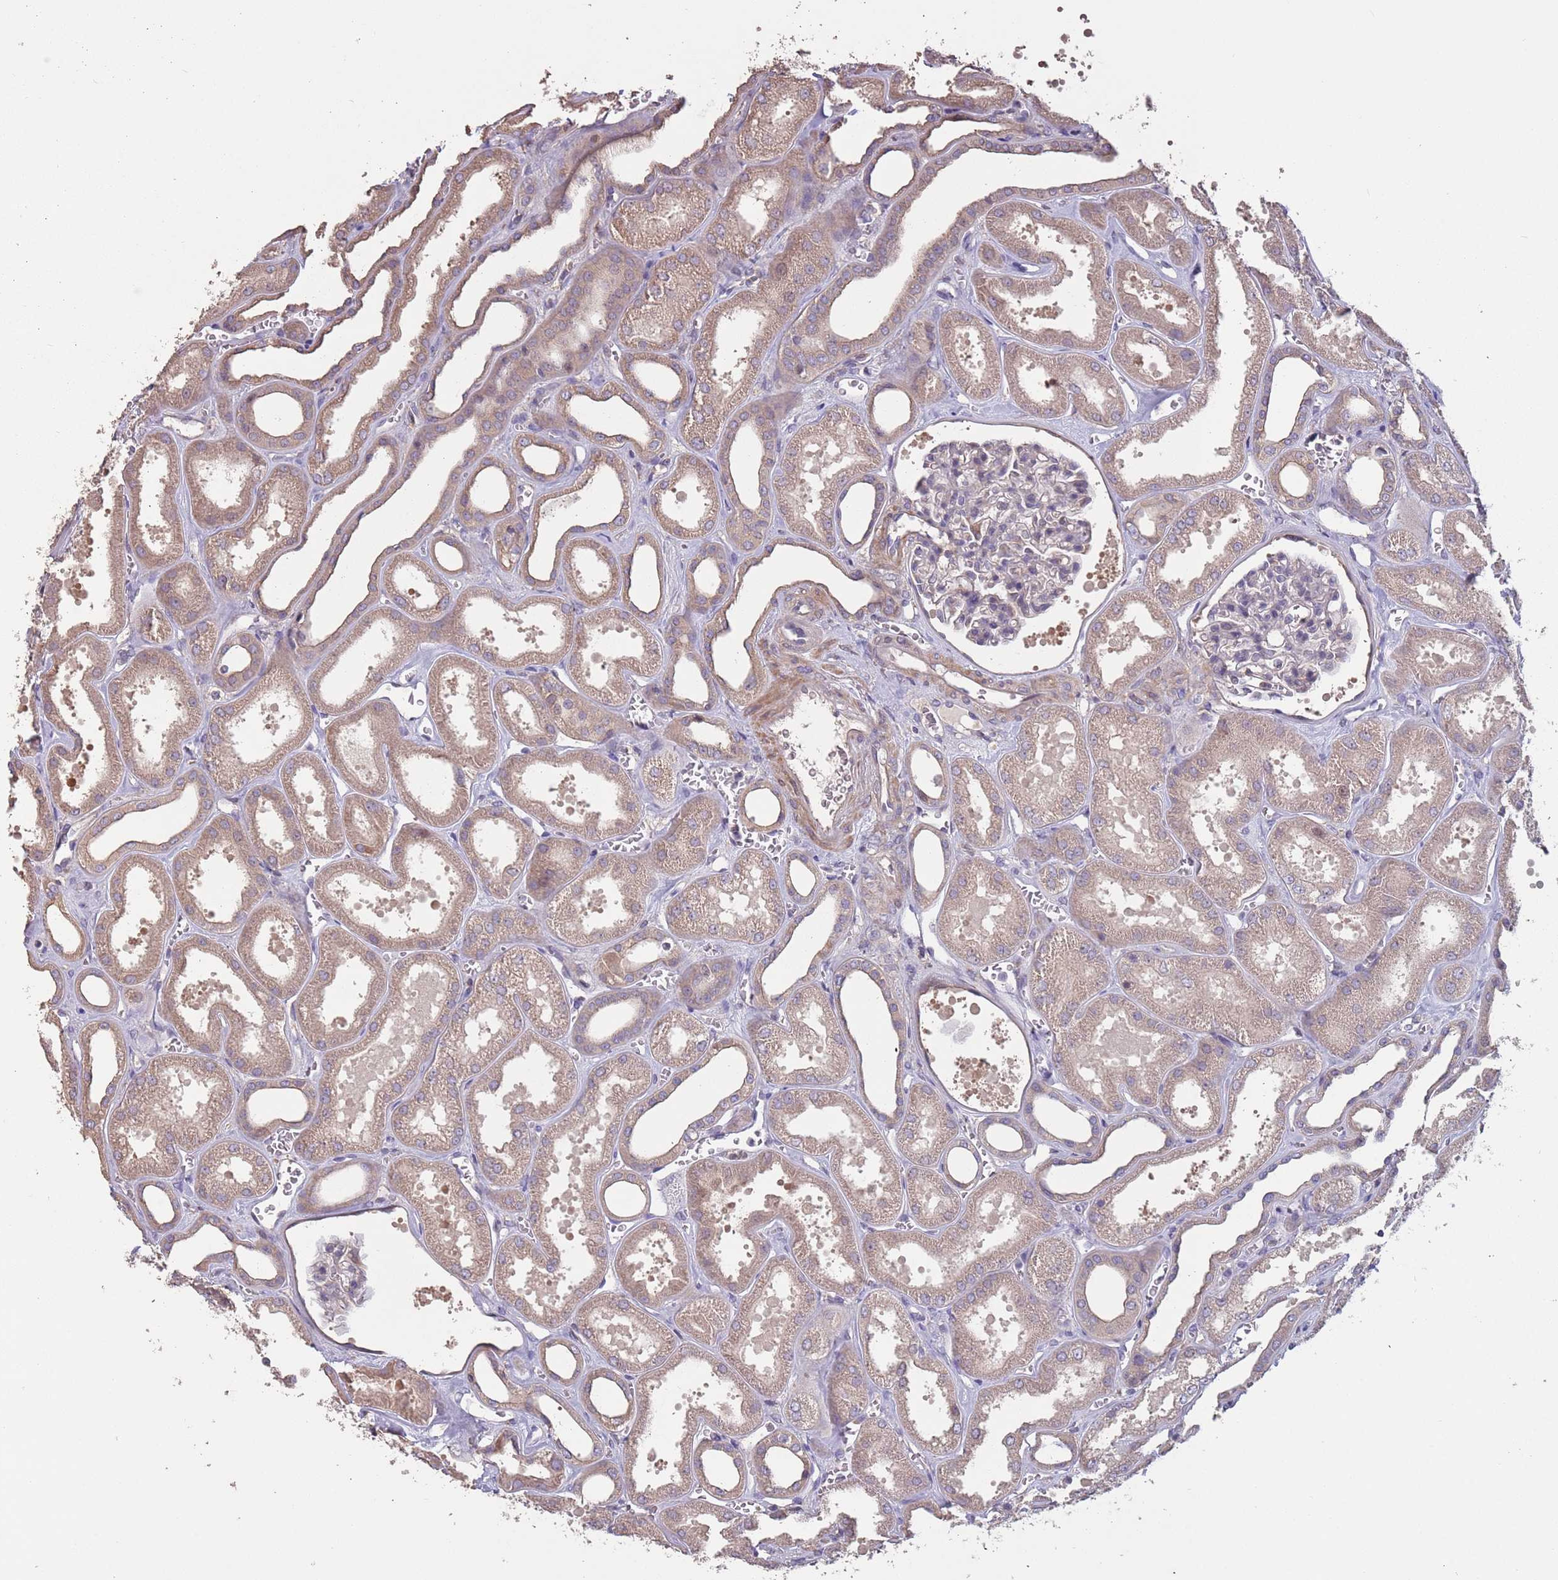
{"staining": {"intensity": "negative", "quantity": "none", "location": "none"}, "tissue": "kidney", "cell_type": "Cells in glomeruli", "image_type": "normal", "snomed": [{"axis": "morphology", "description": "Normal tissue, NOS"}, {"axis": "morphology", "description": "Adenocarcinoma, NOS"}, {"axis": "topography", "description": "Kidney"}], "caption": "A high-resolution histopathology image shows immunohistochemistry staining of benign kidney, which reveals no significant positivity in cells in glomeruli. The staining is performed using DAB brown chromogen with nuclei counter-stained in using hematoxylin.", "gene": "MBD3L1", "patient": {"sex": "female", "age": 68}}